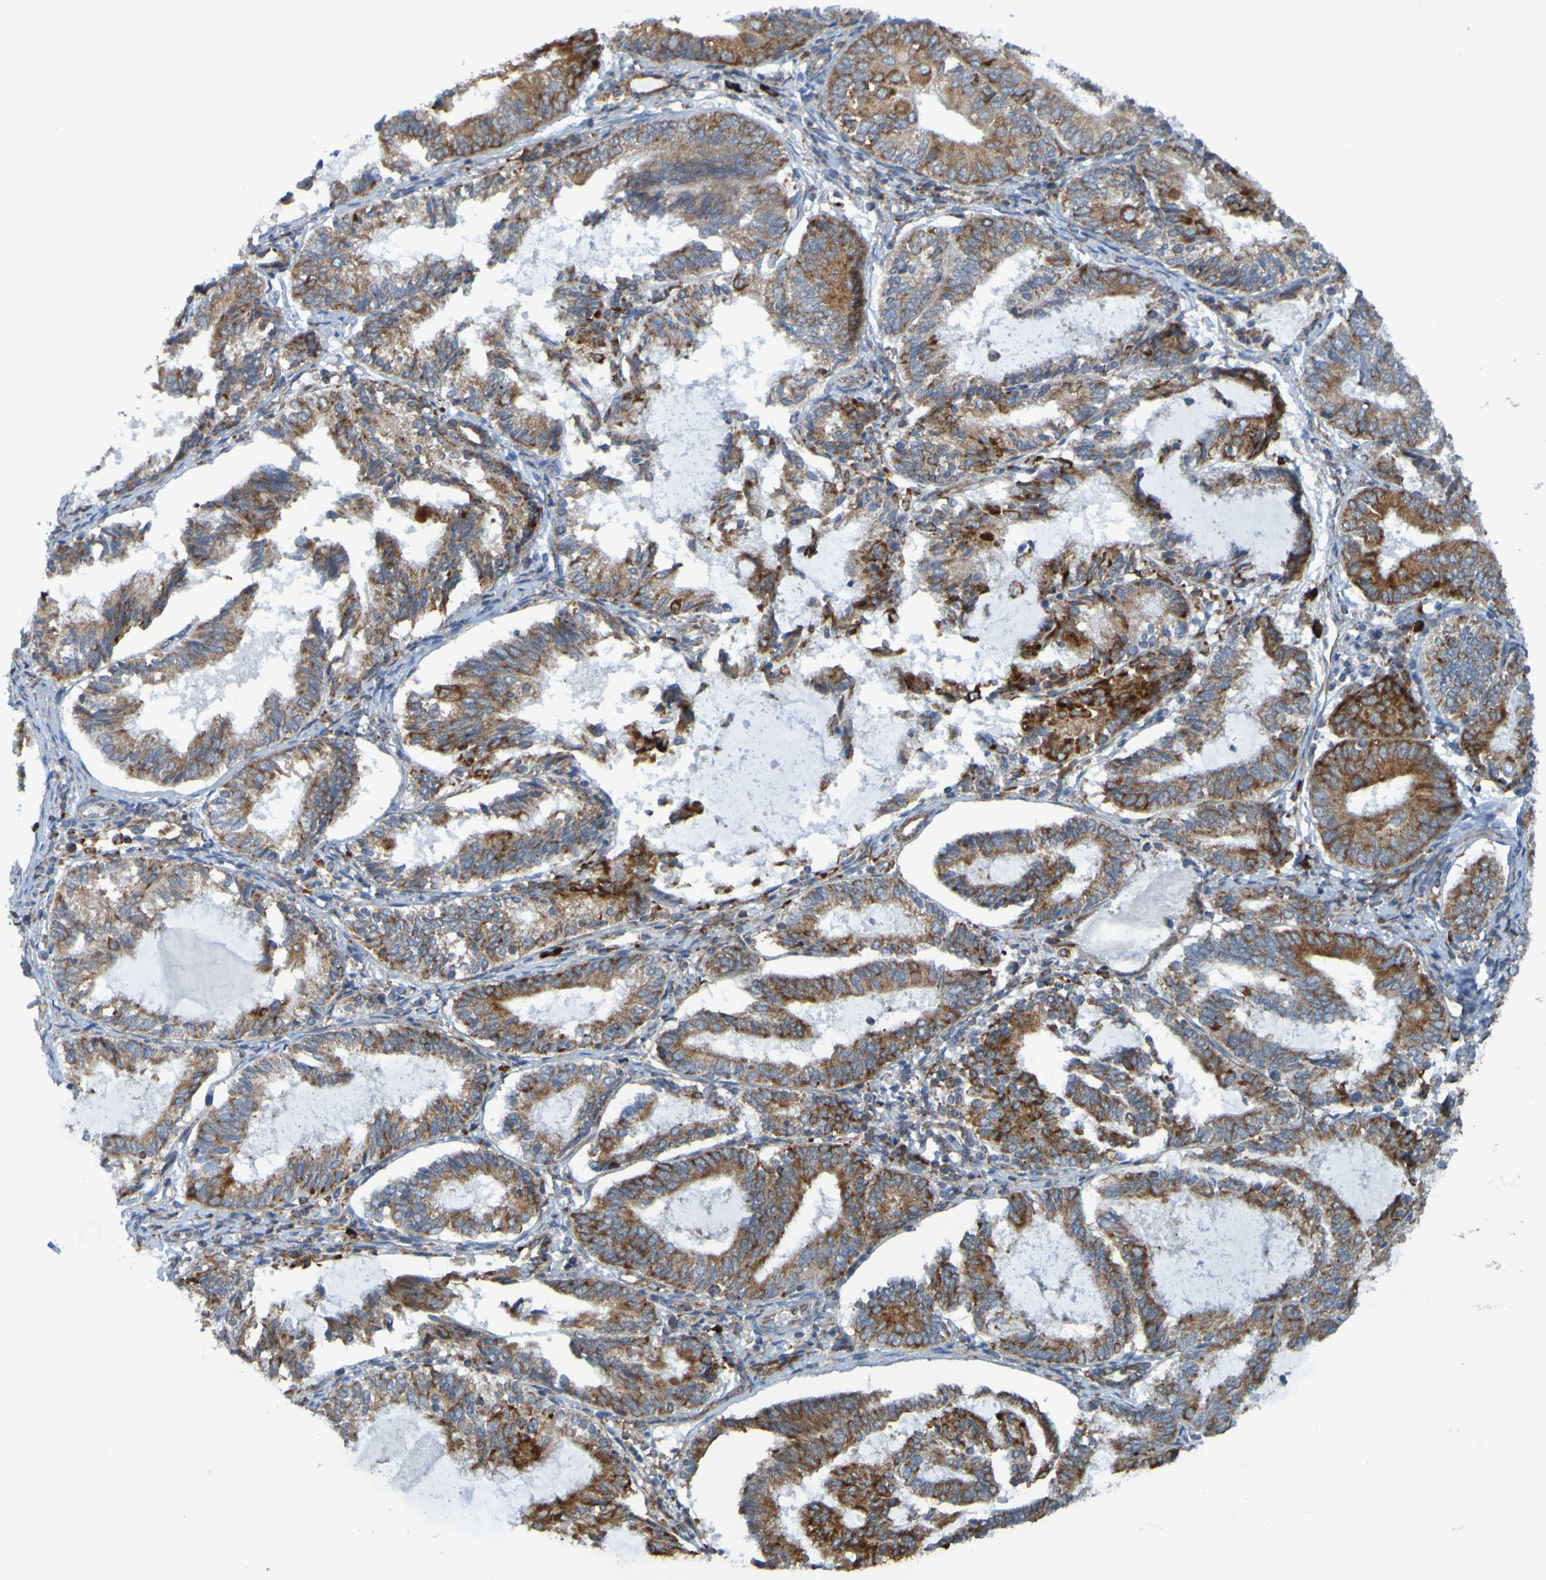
{"staining": {"intensity": "moderate", "quantity": ">75%", "location": "cytoplasmic/membranous"}, "tissue": "endometrial cancer", "cell_type": "Tumor cells", "image_type": "cancer", "snomed": [{"axis": "morphology", "description": "Adenocarcinoma, NOS"}, {"axis": "topography", "description": "Endometrium"}], "caption": "About >75% of tumor cells in adenocarcinoma (endometrial) exhibit moderate cytoplasmic/membranous protein expression as visualized by brown immunohistochemical staining.", "gene": "SSR1", "patient": {"sex": "female", "age": 81}}